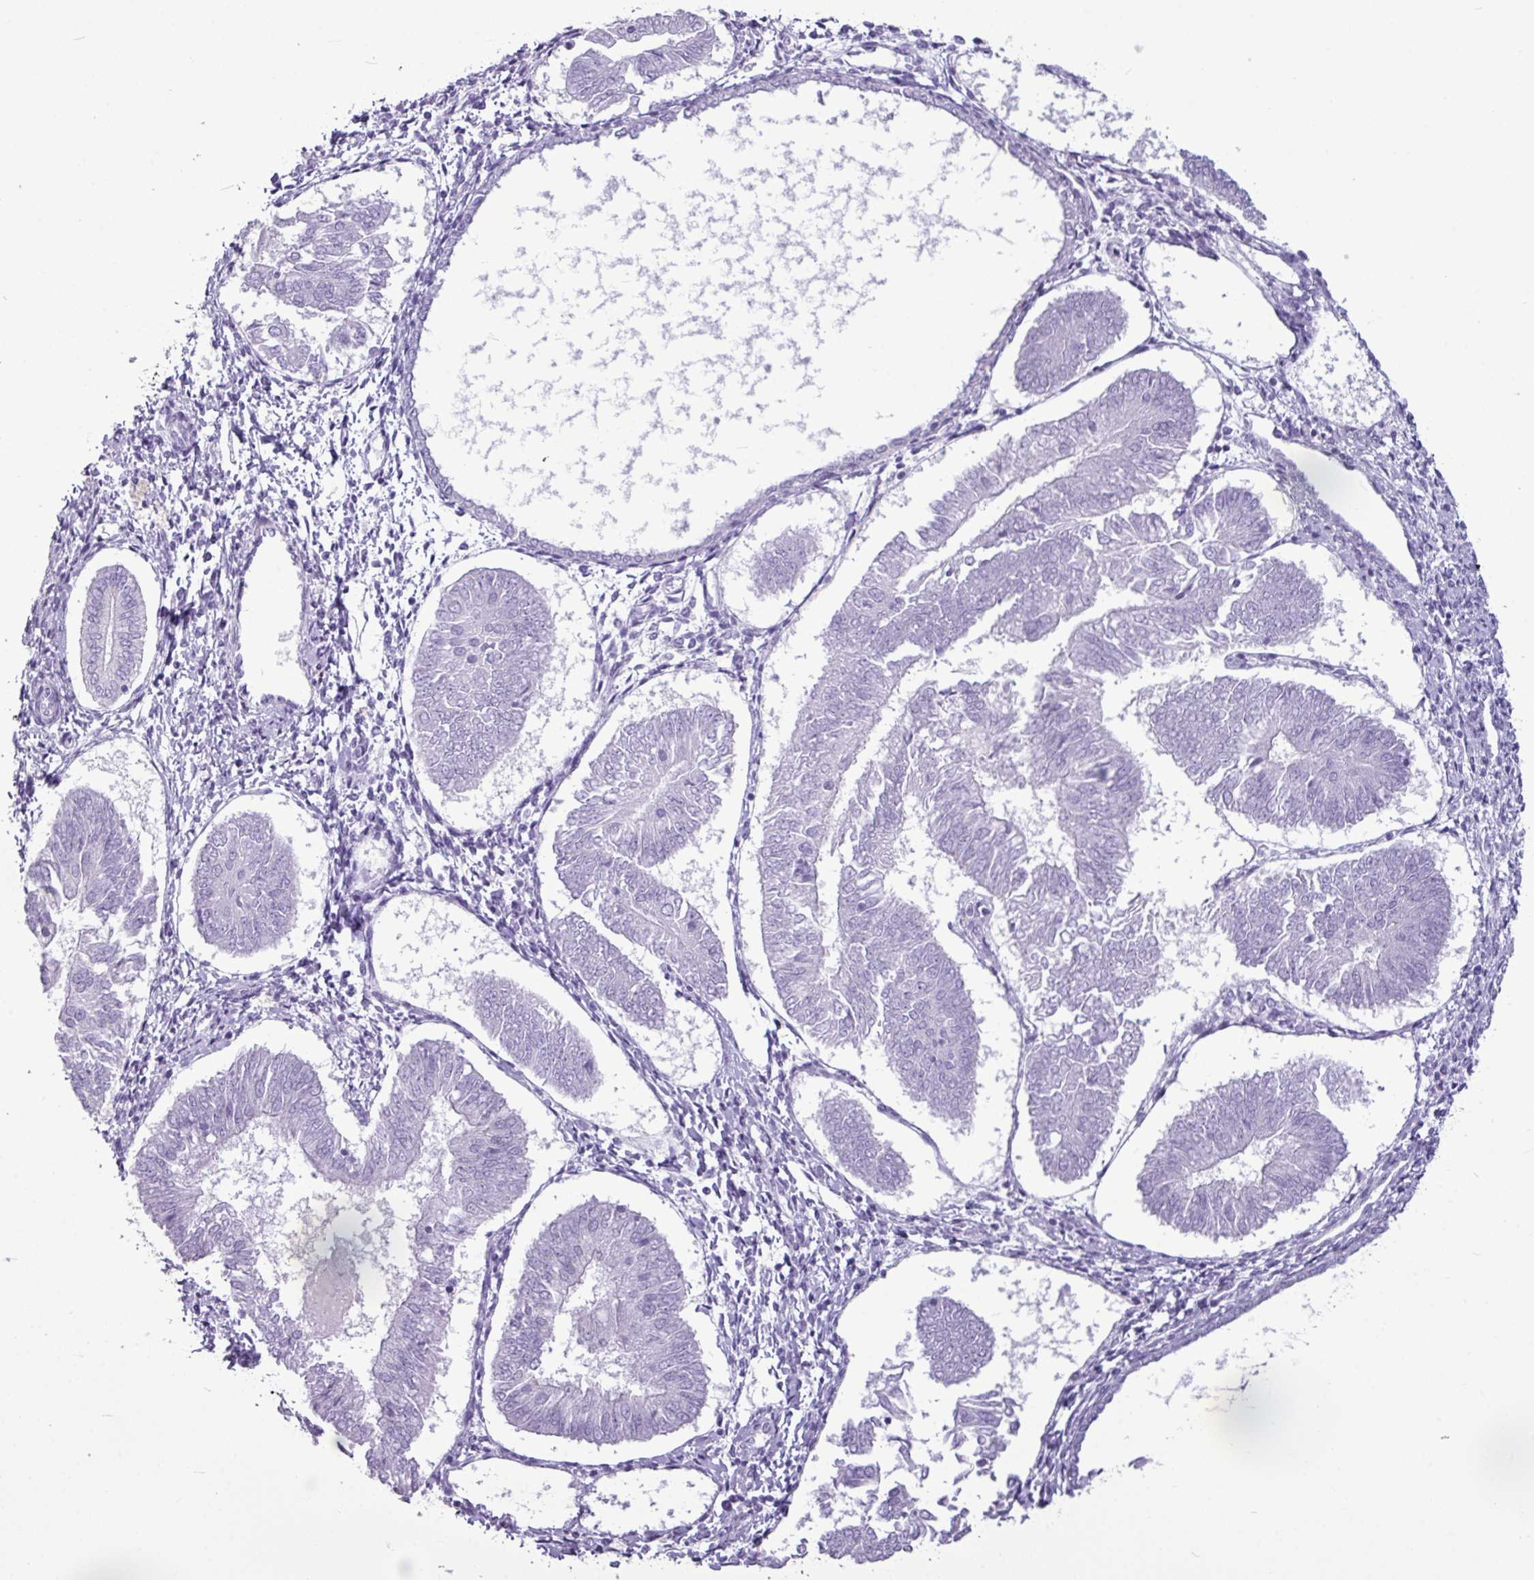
{"staining": {"intensity": "negative", "quantity": "none", "location": "none"}, "tissue": "endometrial cancer", "cell_type": "Tumor cells", "image_type": "cancer", "snomed": [{"axis": "morphology", "description": "Adenocarcinoma, NOS"}, {"axis": "topography", "description": "Endometrium"}], "caption": "Tumor cells are negative for brown protein staining in endometrial cancer (adenocarcinoma).", "gene": "AMY2A", "patient": {"sex": "female", "age": 58}}